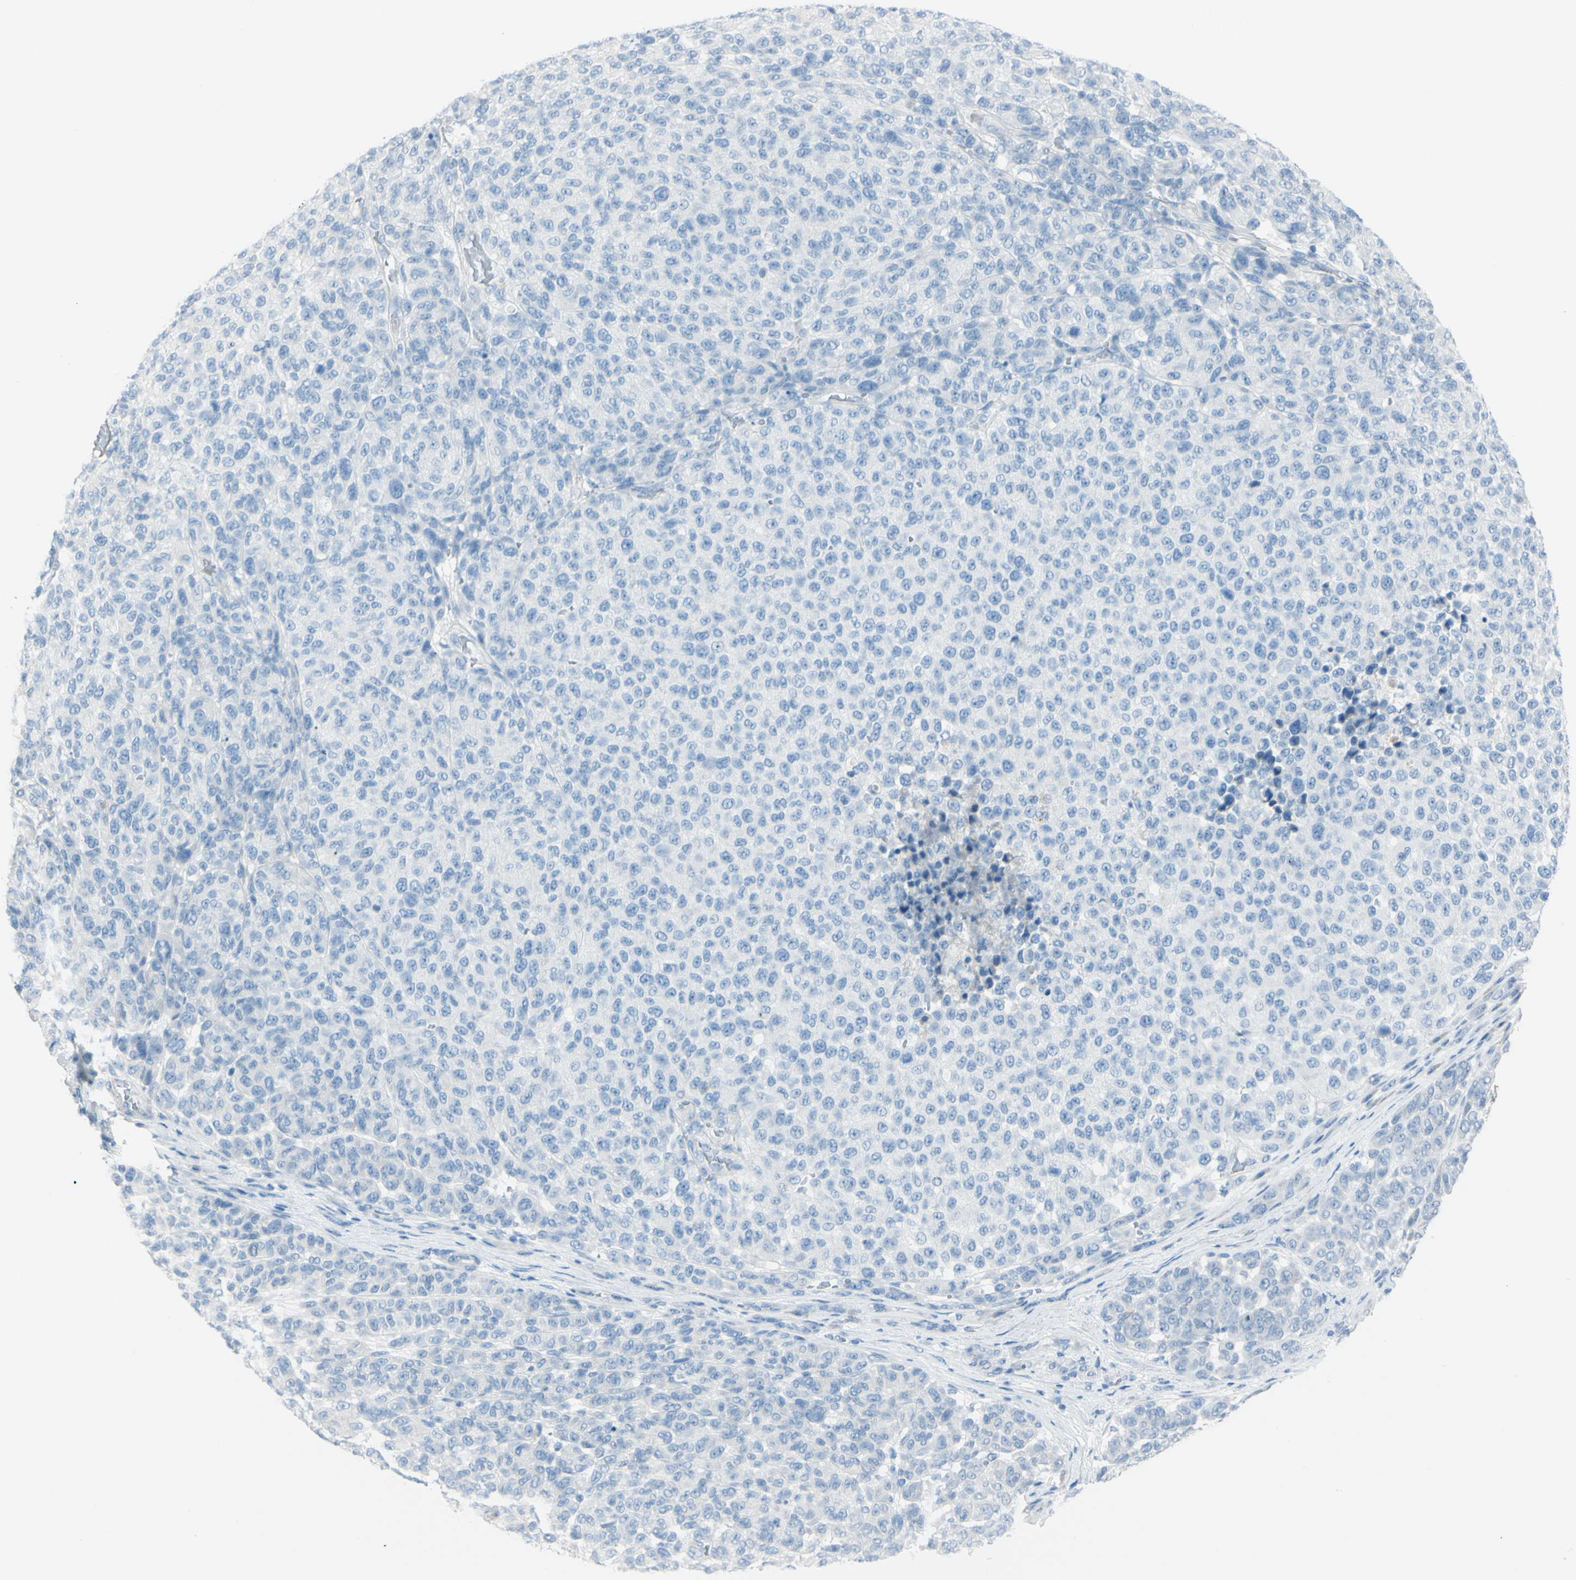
{"staining": {"intensity": "negative", "quantity": "none", "location": "none"}, "tissue": "melanoma", "cell_type": "Tumor cells", "image_type": "cancer", "snomed": [{"axis": "morphology", "description": "Malignant melanoma, NOS"}, {"axis": "topography", "description": "Skin"}], "caption": "The histopathology image reveals no significant expression in tumor cells of melanoma.", "gene": "TFPI2", "patient": {"sex": "male", "age": 59}}